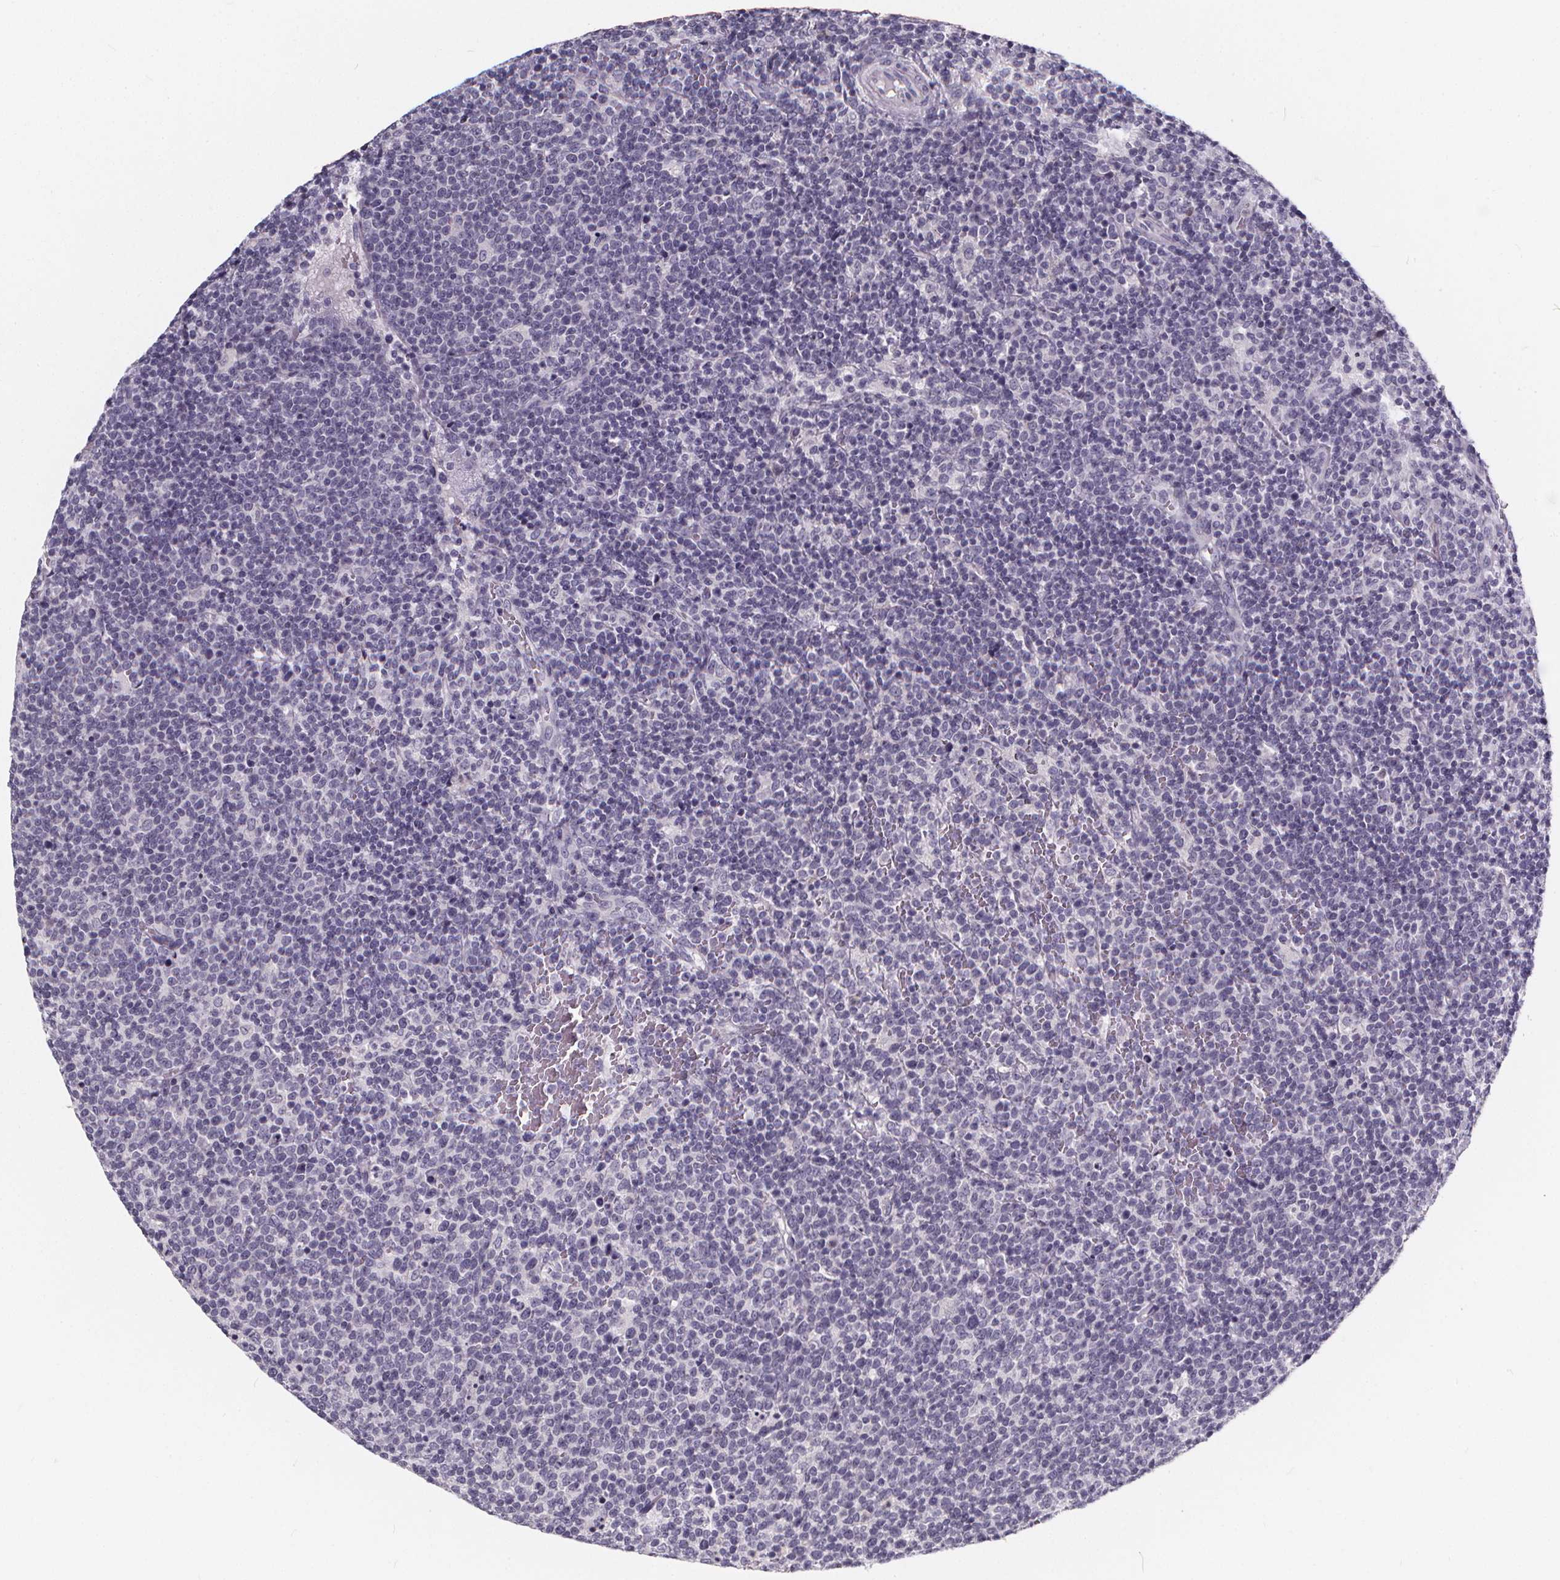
{"staining": {"intensity": "negative", "quantity": "none", "location": "none"}, "tissue": "lymphoma", "cell_type": "Tumor cells", "image_type": "cancer", "snomed": [{"axis": "morphology", "description": "Malignant lymphoma, non-Hodgkin's type, High grade"}, {"axis": "topography", "description": "Lymph node"}], "caption": "The immunohistochemistry micrograph has no significant staining in tumor cells of lymphoma tissue. Nuclei are stained in blue.", "gene": "SPEF2", "patient": {"sex": "male", "age": 61}}